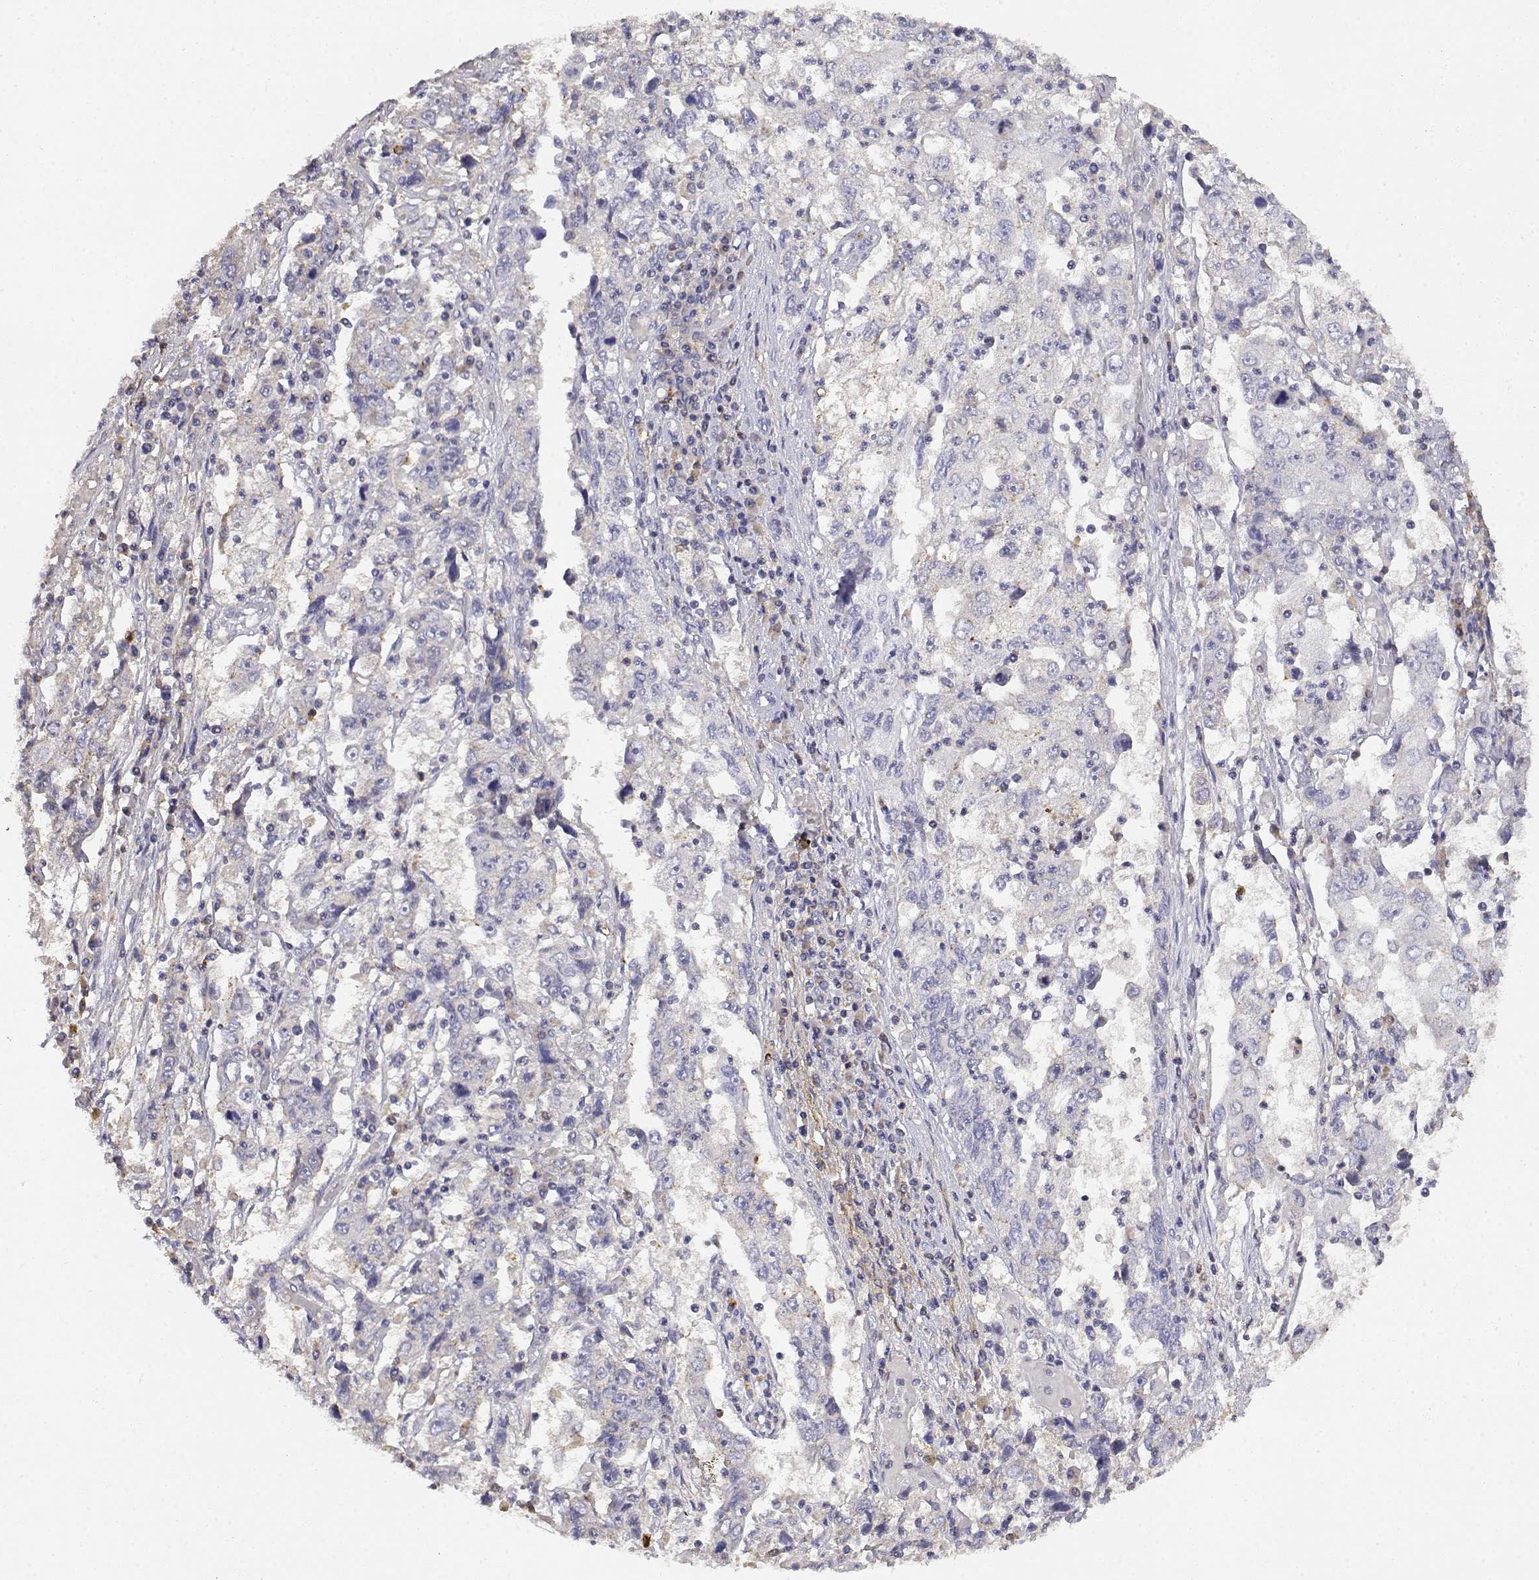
{"staining": {"intensity": "negative", "quantity": "none", "location": "none"}, "tissue": "cervical cancer", "cell_type": "Tumor cells", "image_type": "cancer", "snomed": [{"axis": "morphology", "description": "Squamous cell carcinoma, NOS"}, {"axis": "topography", "description": "Cervix"}], "caption": "Cervical squamous cell carcinoma stained for a protein using IHC demonstrates no staining tumor cells.", "gene": "ADA", "patient": {"sex": "female", "age": 36}}